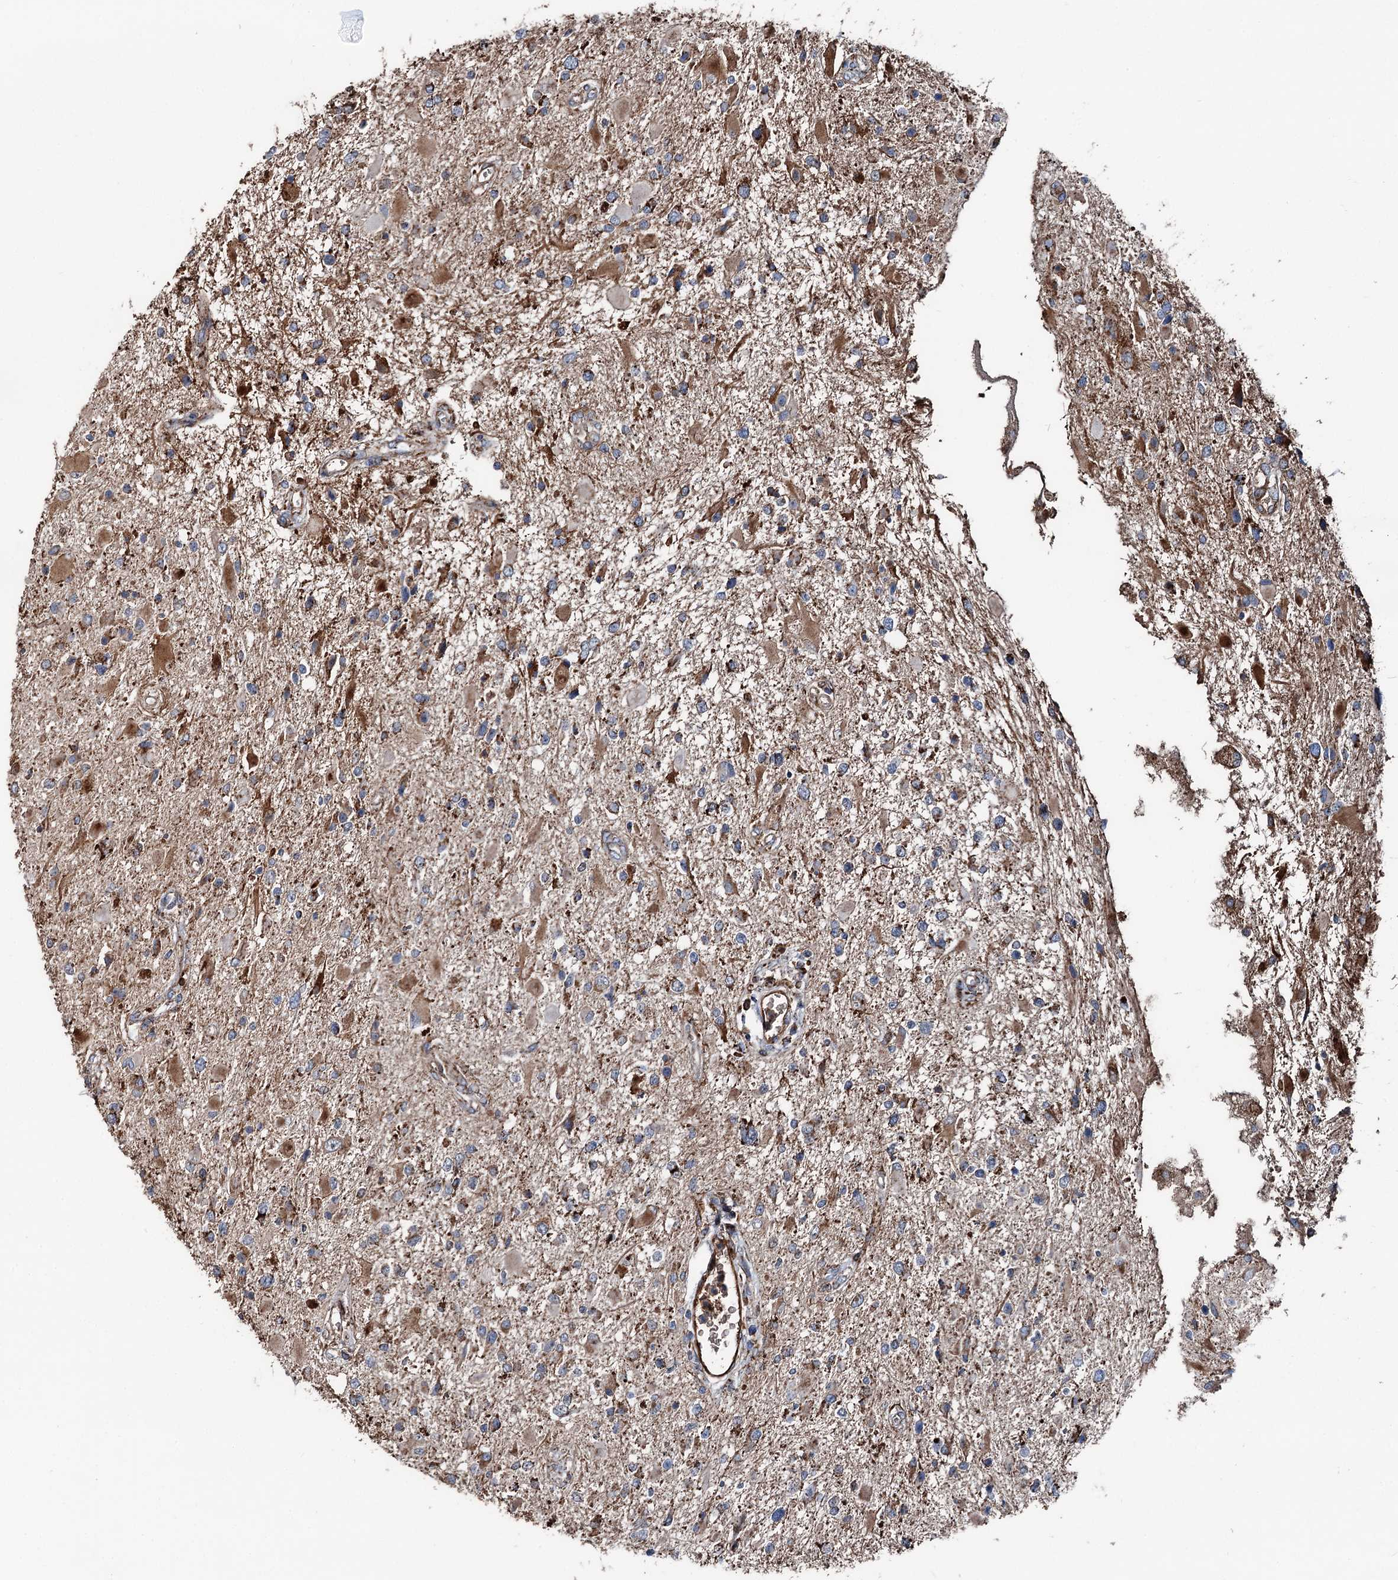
{"staining": {"intensity": "strong", "quantity": "25%-75%", "location": "cytoplasmic/membranous"}, "tissue": "glioma", "cell_type": "Tumor cells", "image_type": "cancer", "snomed": [{"axis": "morphology", "description": "Glioma, malignant, High grade"}, {"axis": "topography", "description": "Brain"}], "caption": "This is a micrograph of IHC staining of glioma, which shows strong expression in the cytoplasmic/membranous of tumor cells.", "gene": "DDIAS", "patient": {"sex": "male", "age": 53}}